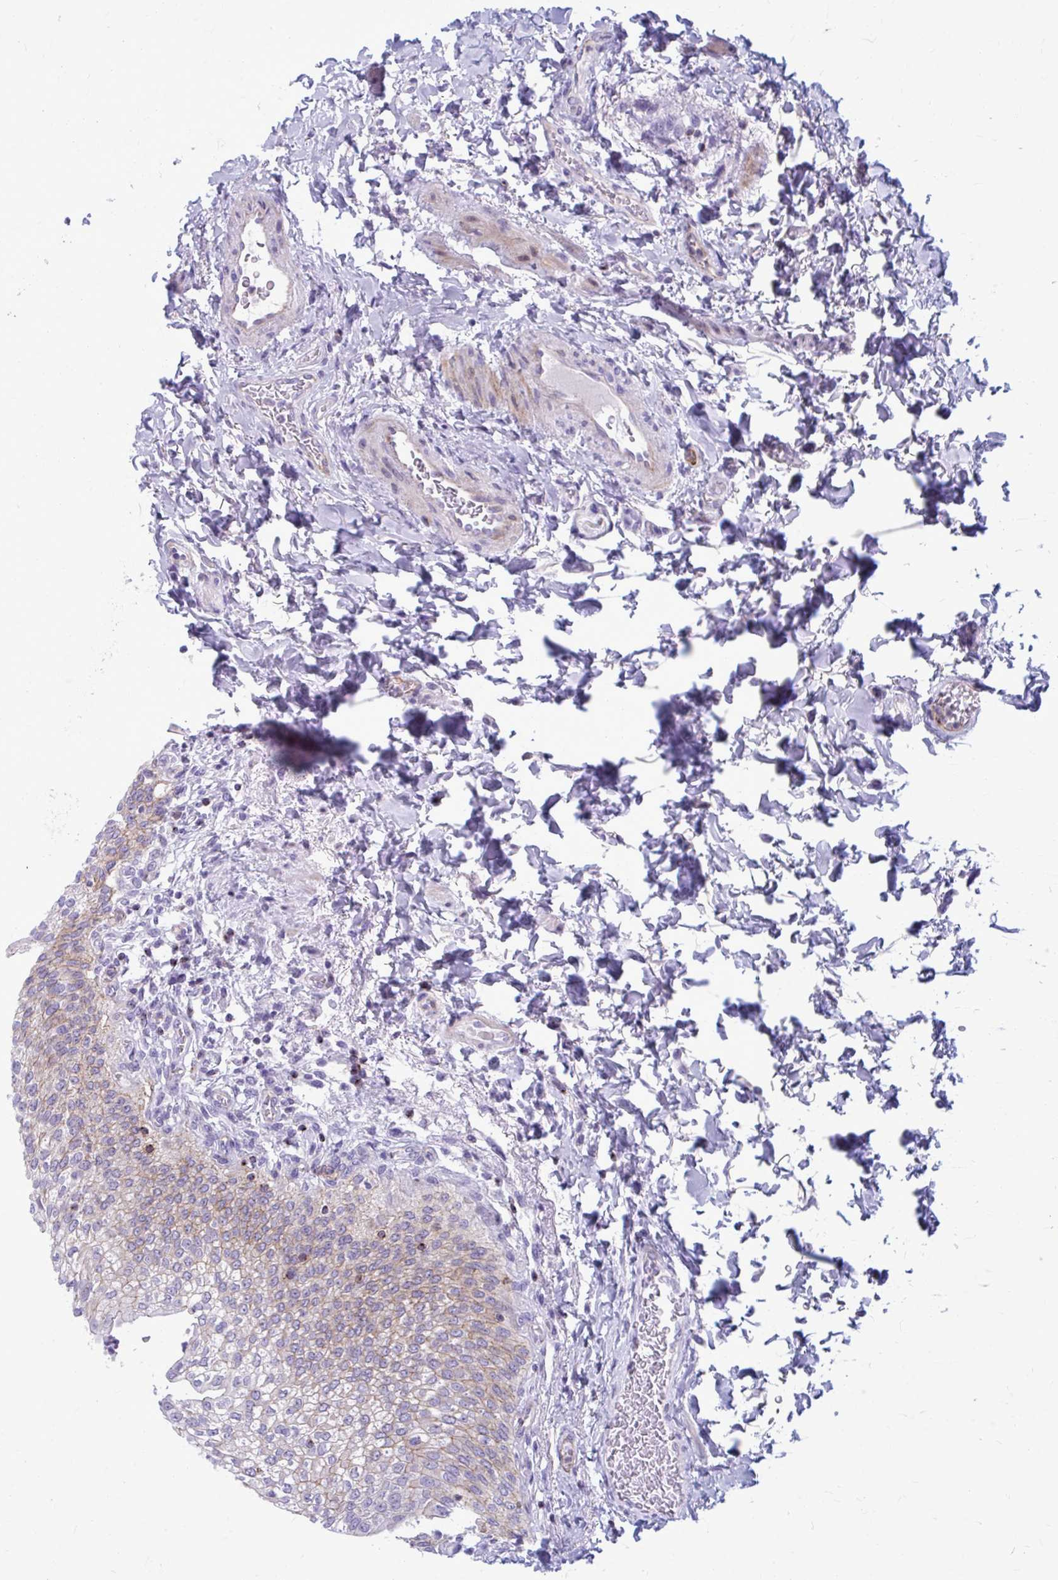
{"staining": {"intensity": "moderate", "quantity": "<25%", "location": "cytoplasmic/membranous,nuclear"}, "tissue": "urinary bladder", "cell_type": "Urothelial cells", "image_type": "normal", "snomed": [{"axis": "morphology", "description": "Normal tissue, NOS"}, {"axis": "topography", "description": "Urinary bladder"}, {"axis": "topography", "description": "Peripheral nerve tissue"}], "caption": "Moderate cytoplasmic/membranous,nuclear protein positivity is appreciated in approximately <25% of urothelial cells in urinary bladder.", "gene": "PEDS1", "patient": {"sex": "female", "age": 60}}